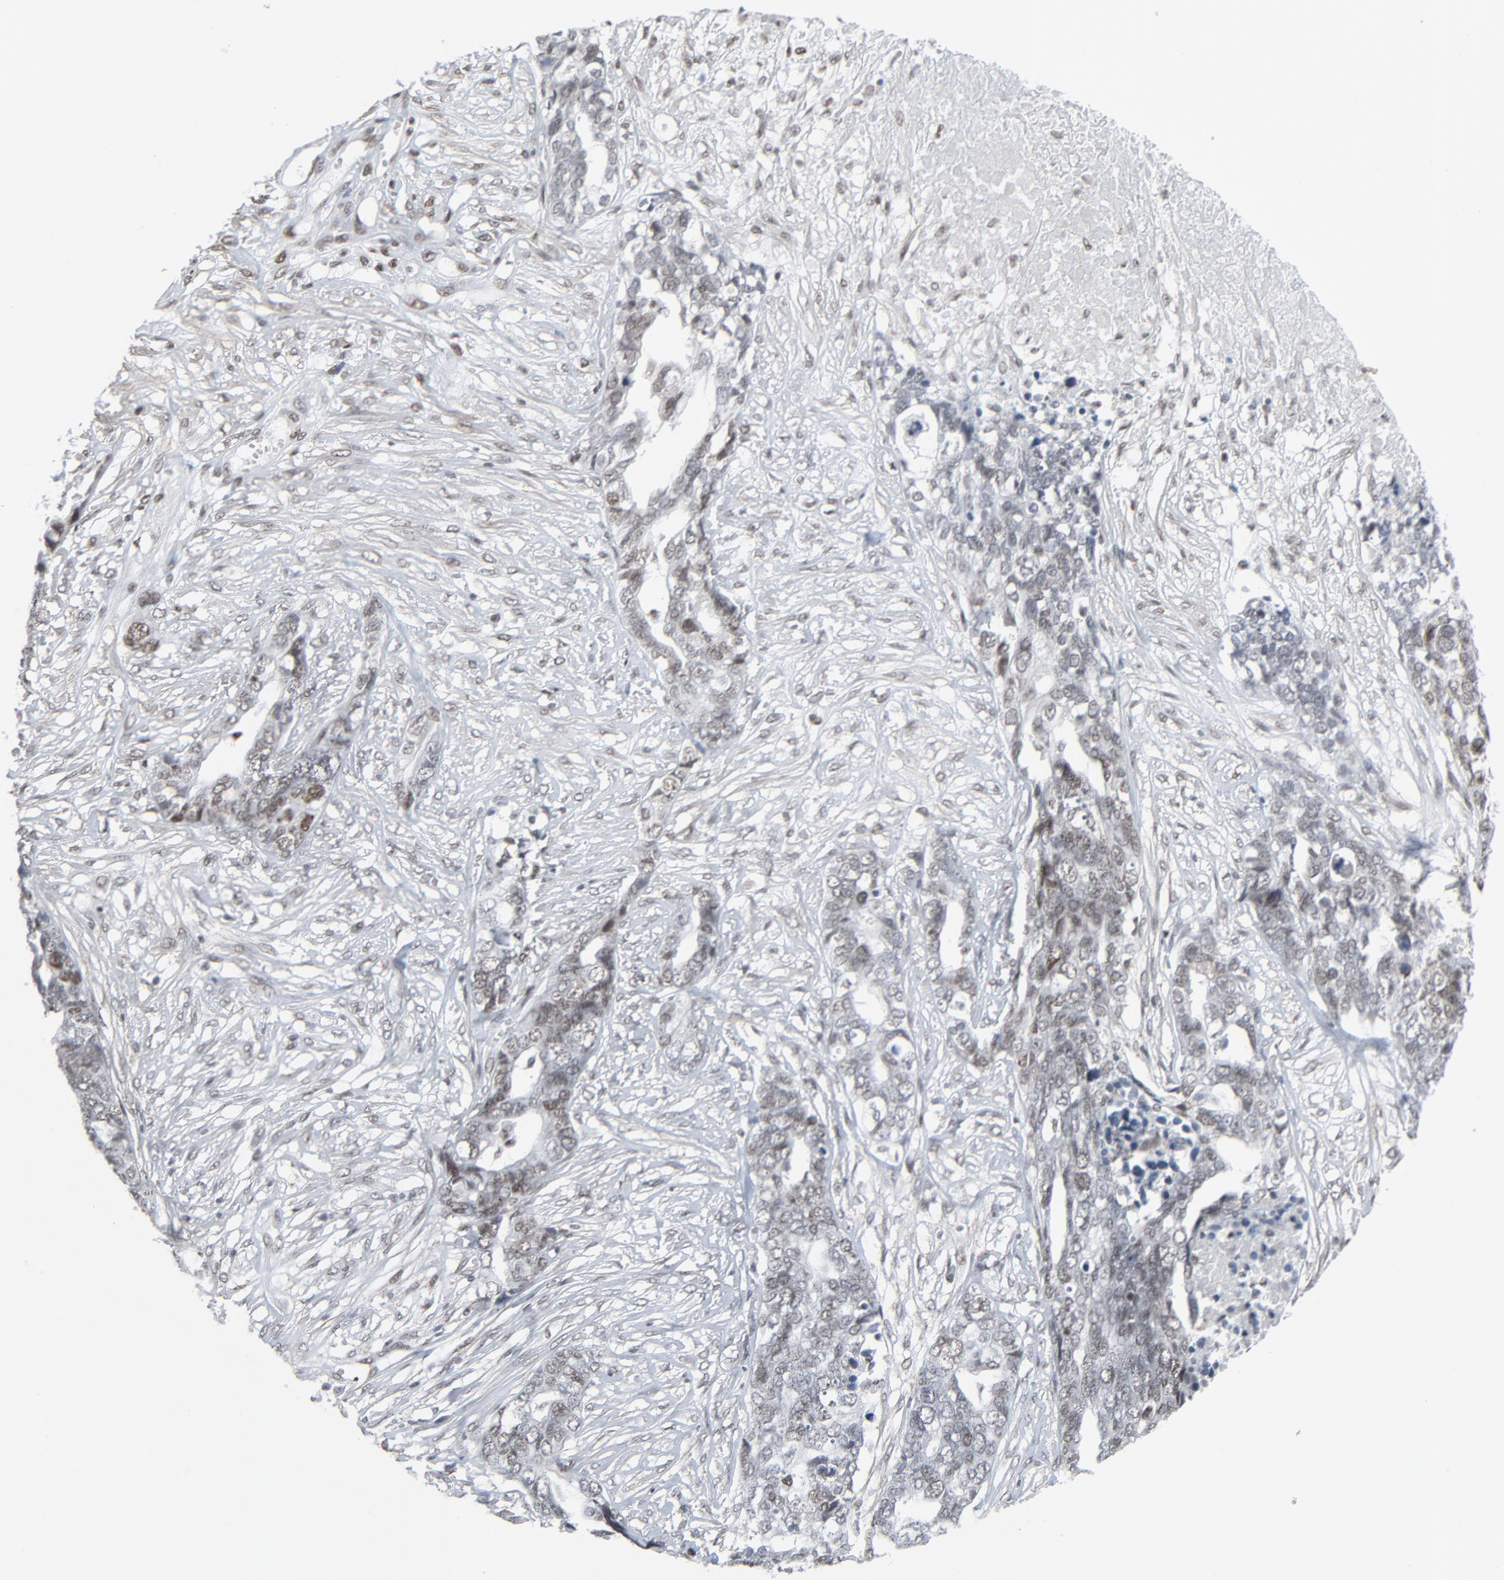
{"staining": {"intensity": "weak", "quantity": "25%-75%", "location": "nuclear"}, "tissue": "ovarian cancer", "cell_type": "Tumor cells", "image_type": "cancer", "snomed": [{"axis": "morphology", "description": "Normal tissue, NOS"}, {"axis": "morphology", "description": "Cystadenocarcinoma, serous, NOS"}, {"axis": "topography", "description": "Fallopian tube"}, {"axis": "topography", "description": "Ovary"}], "caption": "Human ovarian cancer (serous cystadenocarcinoma) stained with a protein marker shows weak staining in tumor cells.", "gene": "FBXO28", "patient": {"sex": "female", "age": 56}}